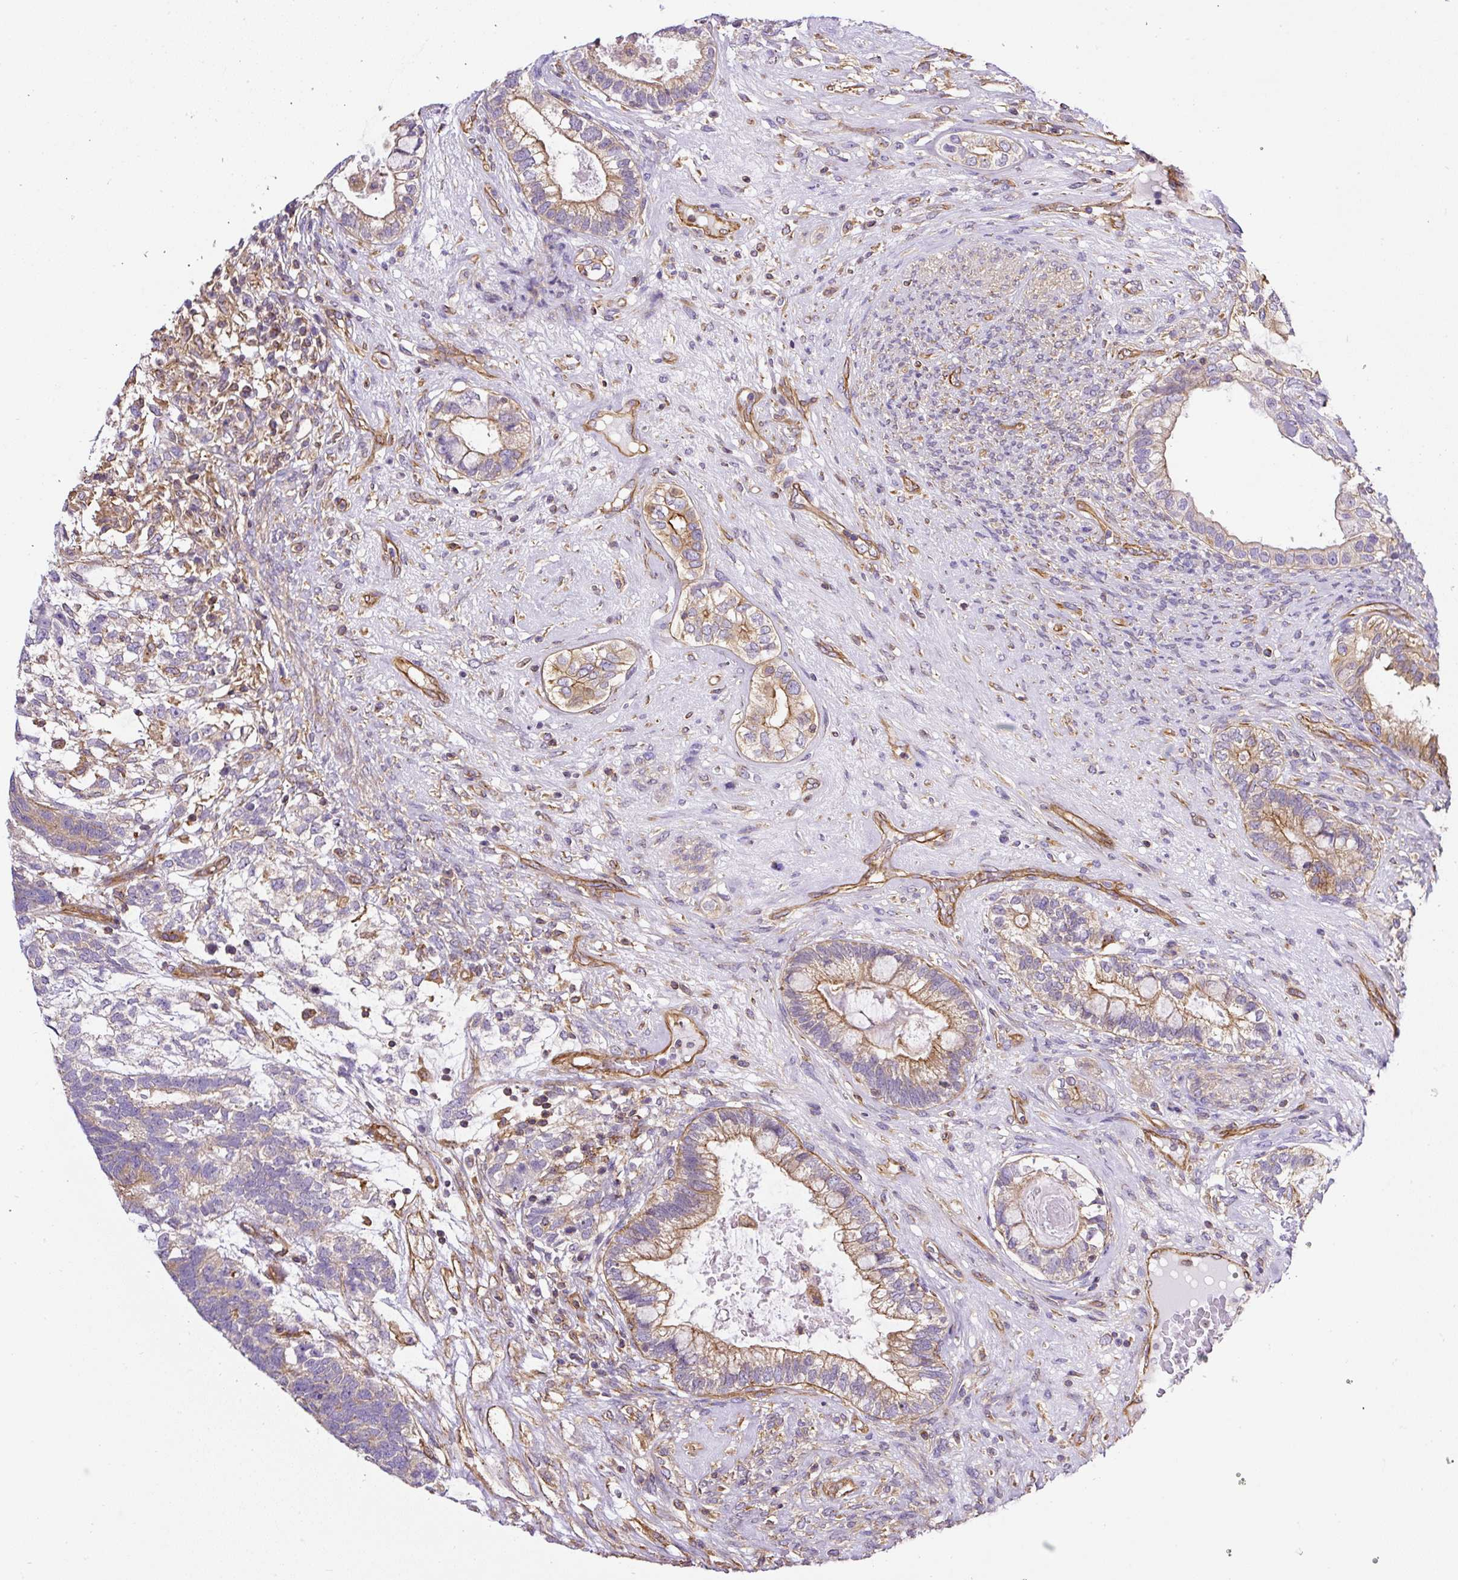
{"staining": {"intensity": "moderate", "quantity": "25%-75%", "location": "cytoplasmic/membranous"}, "tissue": "testis cancer", "cell_type": "Tumor cells", "image_type": "cancer", "snomed": [{"axis": "morphology", "description": "Seminoma, NOS"}, {"axis": "morphology", "description": "Carcinoma, Embryonal, NOS"}, {"axis": "topography", "description": "Testis"}], "caption": "Human testis cancer stained with a protein marker shows moderate staining in tumor cells.", "gene": "DCTN1", "patient": {"sex": "male", "age": 41}}